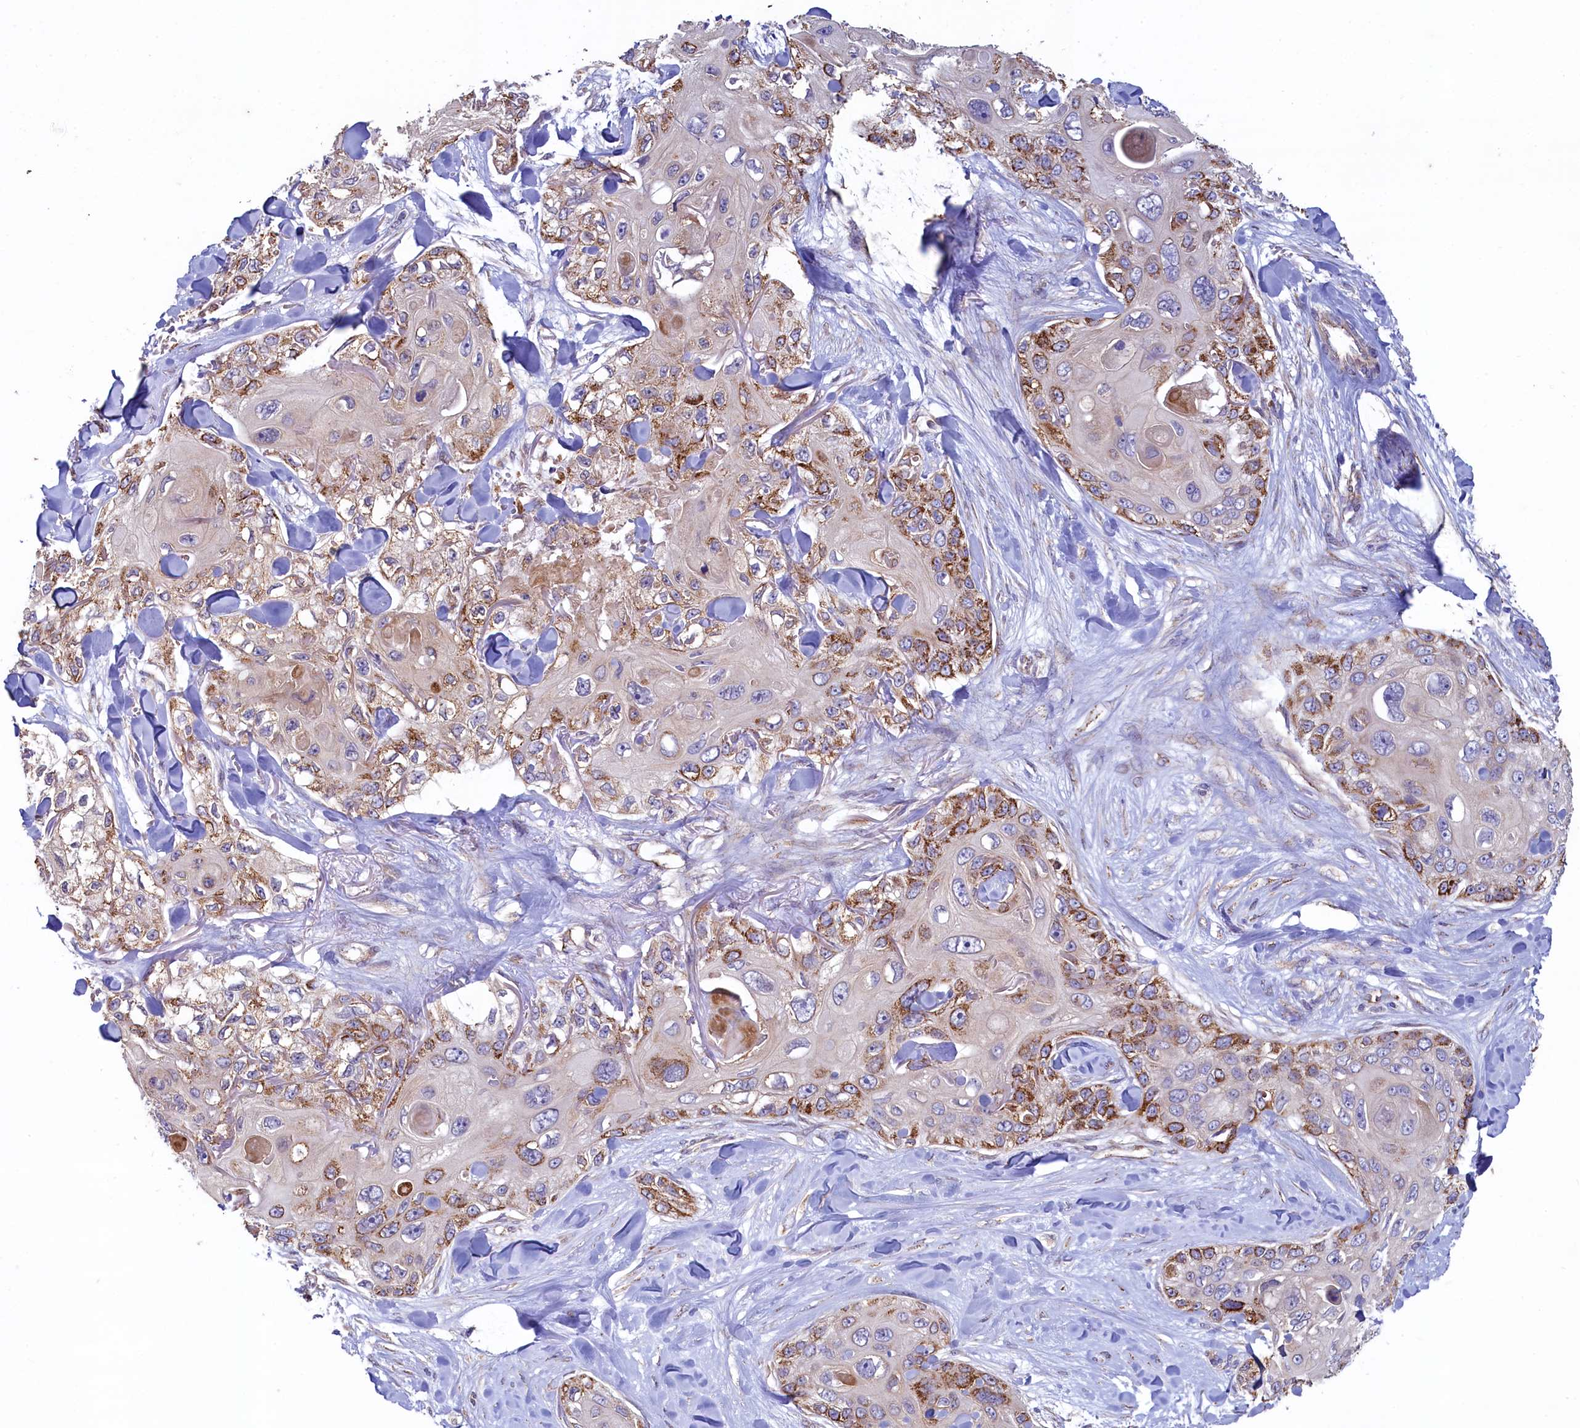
{"staining": {"intensity": "moderate", "quantity": "<25%", "location": "cytoplasmic/membranous"}, "tissue": "skin cancer", "cell_type": "Tumor cells", "image_type": "cancer", "snomed": [{"axis": "morphology", "description": "Normal tissue, NOS"}, {"axis": "morphology", "description": "Squamous cell carcinoma, NOS"}, {"axis": "topography", "description": "Skin"}], "caption": "Squamous cell carcinoma (skin) stained with a brown dye reveals moderate cytoplasmic/membranous positive staining in approximately <25% of tumor cells.", "gene": "SPATA2L", "patient": {"sex": "male", "age": 72}}